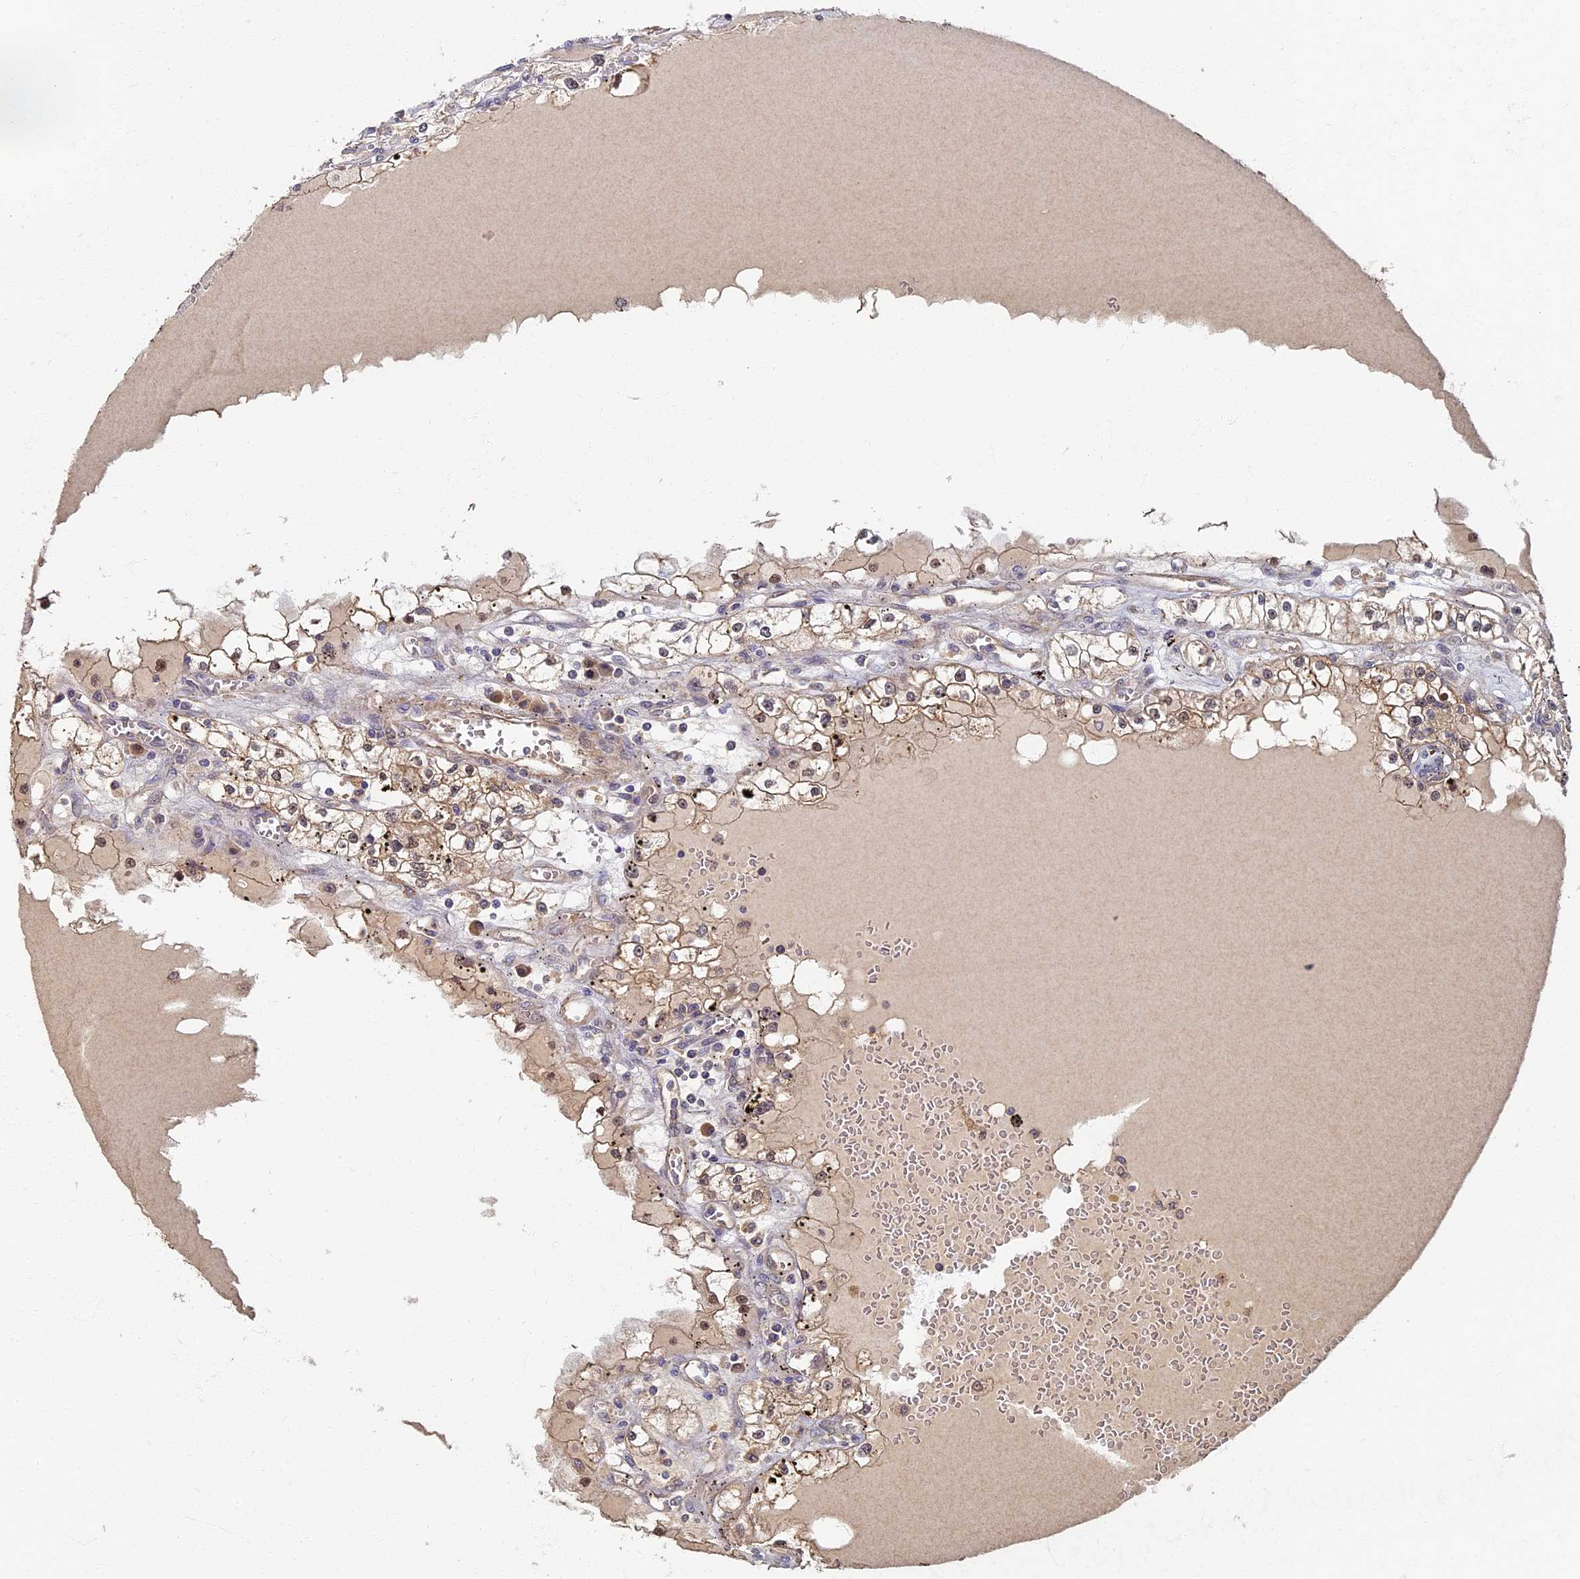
{"staining": {"intensity": "weak", "quantity": ">75%", "location": "cytoplasmic/membranous"}, "tissue": "renal cancer", "cell_type": "Tumor cells", "image_type": "cancer", "snomed": [{"axis": "morphology", "description": "Adenocarcinoma, NOS"}, {"axis": "topography", "description": "Kidney"}], "caption": "Renal cancer stained for a protein shows weak cytoplasmic/membranous positivity in tumor cells.", "gene": "RSPH3", "patient": {"sex": "male", "age": 56}}